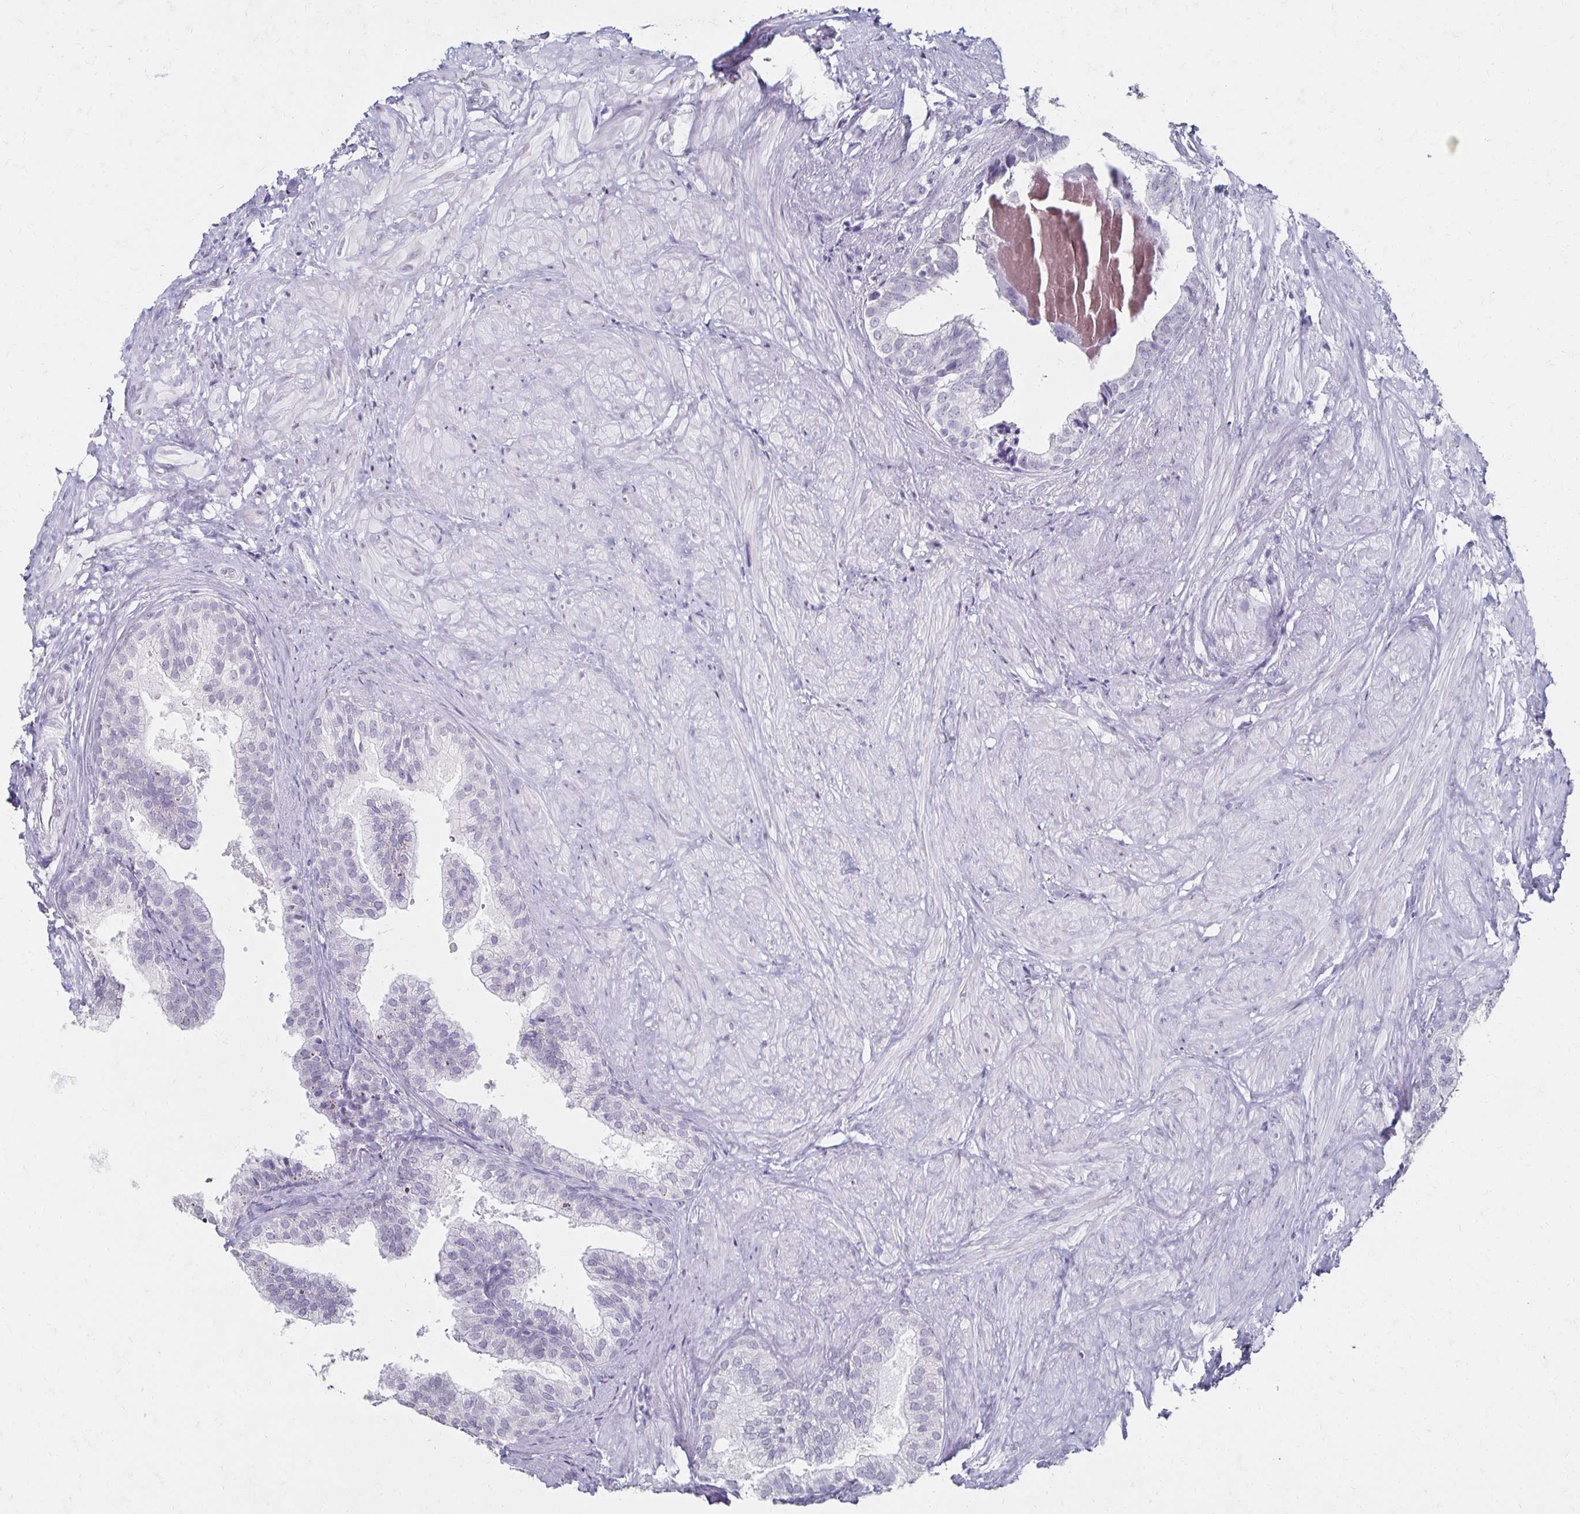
{"staining": {"intensity": "negative", "quantity": "none", "location": "none"}, "tissue": "prostate", "cell_type": "Glandular cells", "image_type": "normal", "snomed": [{"axis": "morphology", "description": "Normal tissue, NOS"}, {"axis": "topography", "description": "Prostate"}, {"axis": "topography", "description": "Peripheral nerve tissue"}], "caption": "Glandular cells show no significant protein positivity in normal prostate. Brightfield microscopy of immunohistochemistry stained with DAB (3,3'-diaminobenzidine) (brown) and hematoxylin (blue), captured at high magnification.", "gene": "TOMM34", "patient": {"sex": "male", "age": 55}}